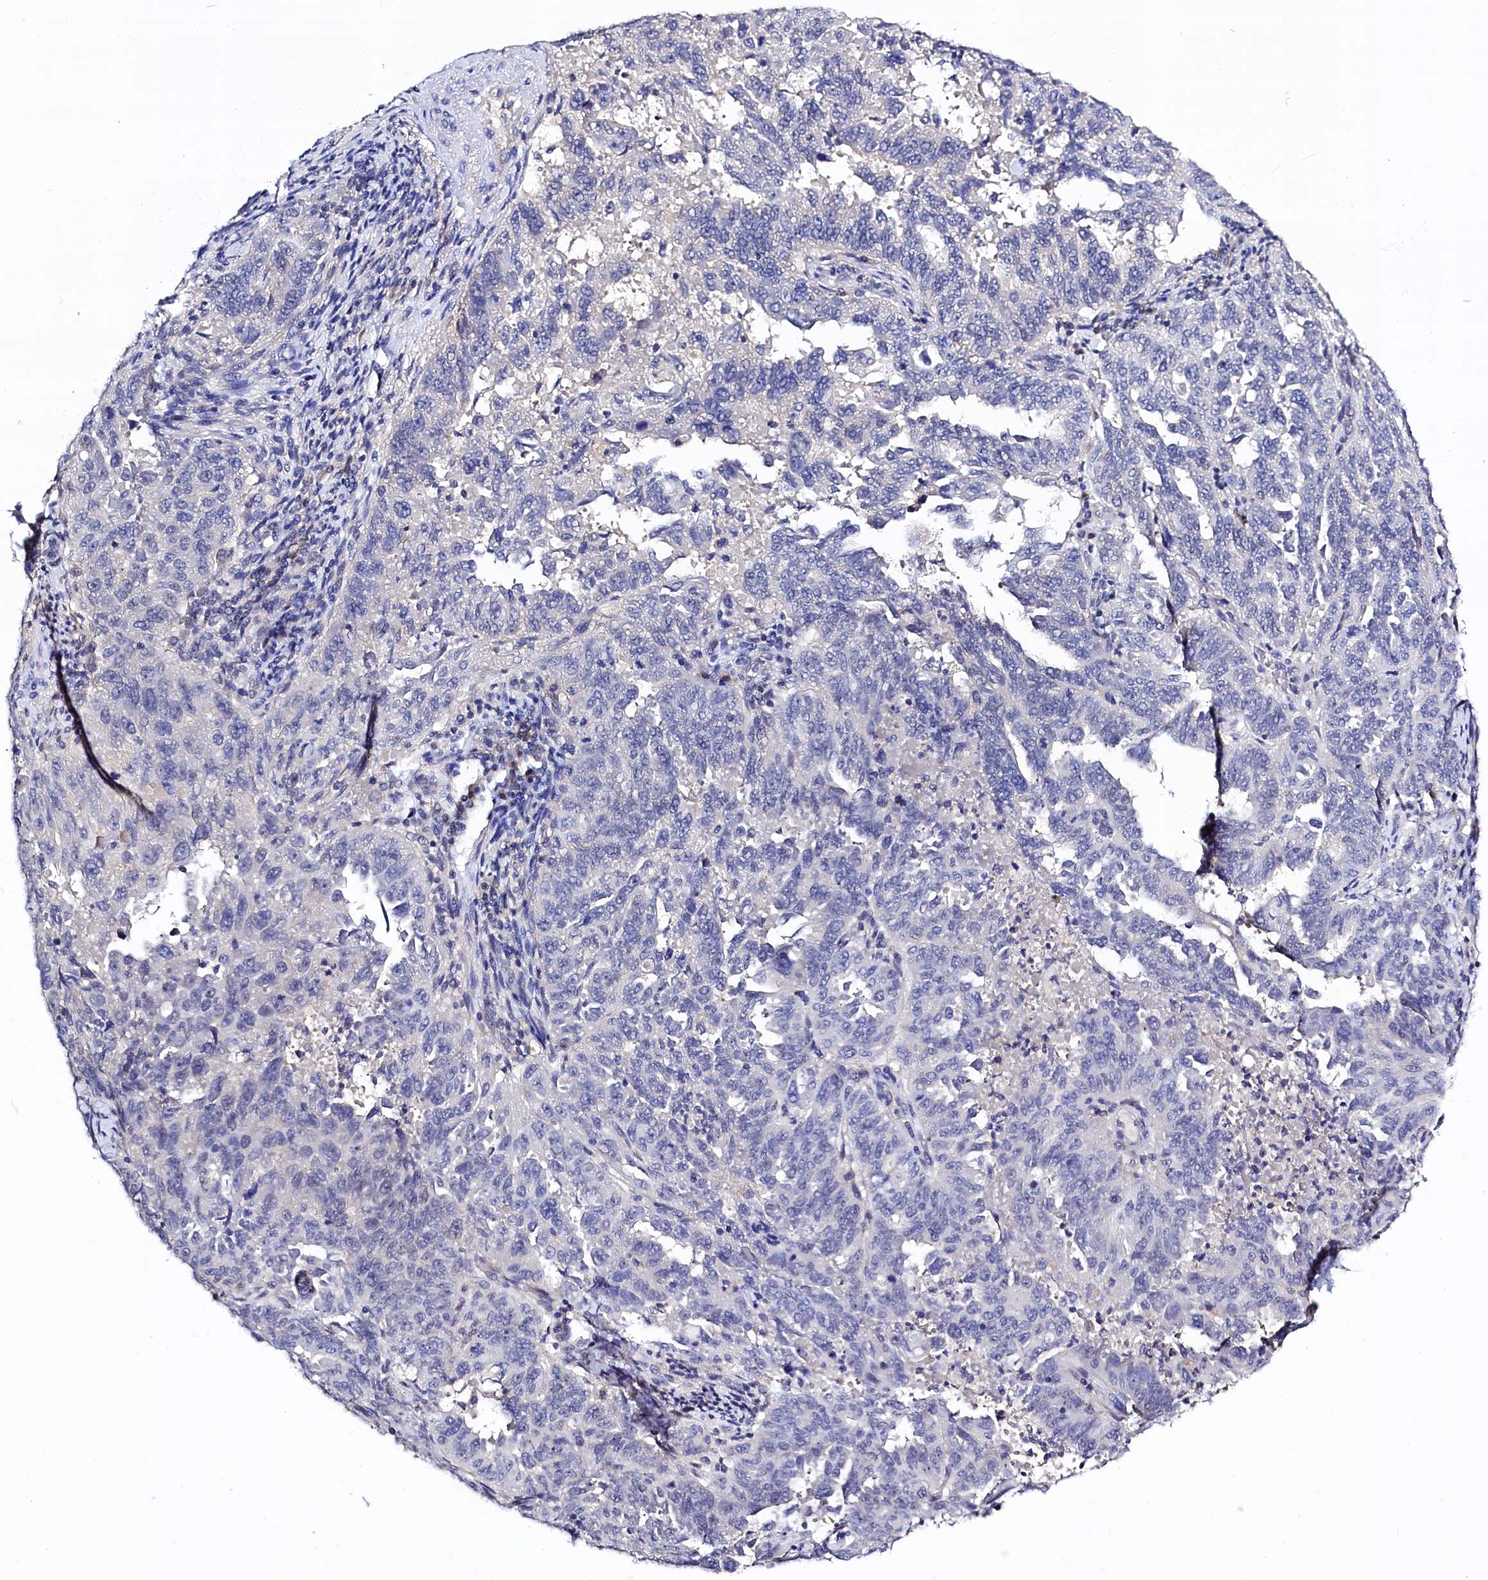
{"staining": {"intensity": "negative", "quantity": "none", "location": "none"}, "tissue": "endometrial cancer", "cell_type": "Tumor cells", "image_type": "cancer", "snomed": [{"axis": "morphology", "description": "Adenocarcinoma, NOS"}, {"axis": "topography", "description": "Endometrium"}], "caption": "A photomicrograph of adenocarcinoma (endometrial) stained for a protein demonstrates no brown staining in tumor cells. (DAB (3,3'-diaminobenzidine) immunohistochemistry, high magnification).", "gene": "C11orf54", "patient": {"sex": "female", "age": 65}}